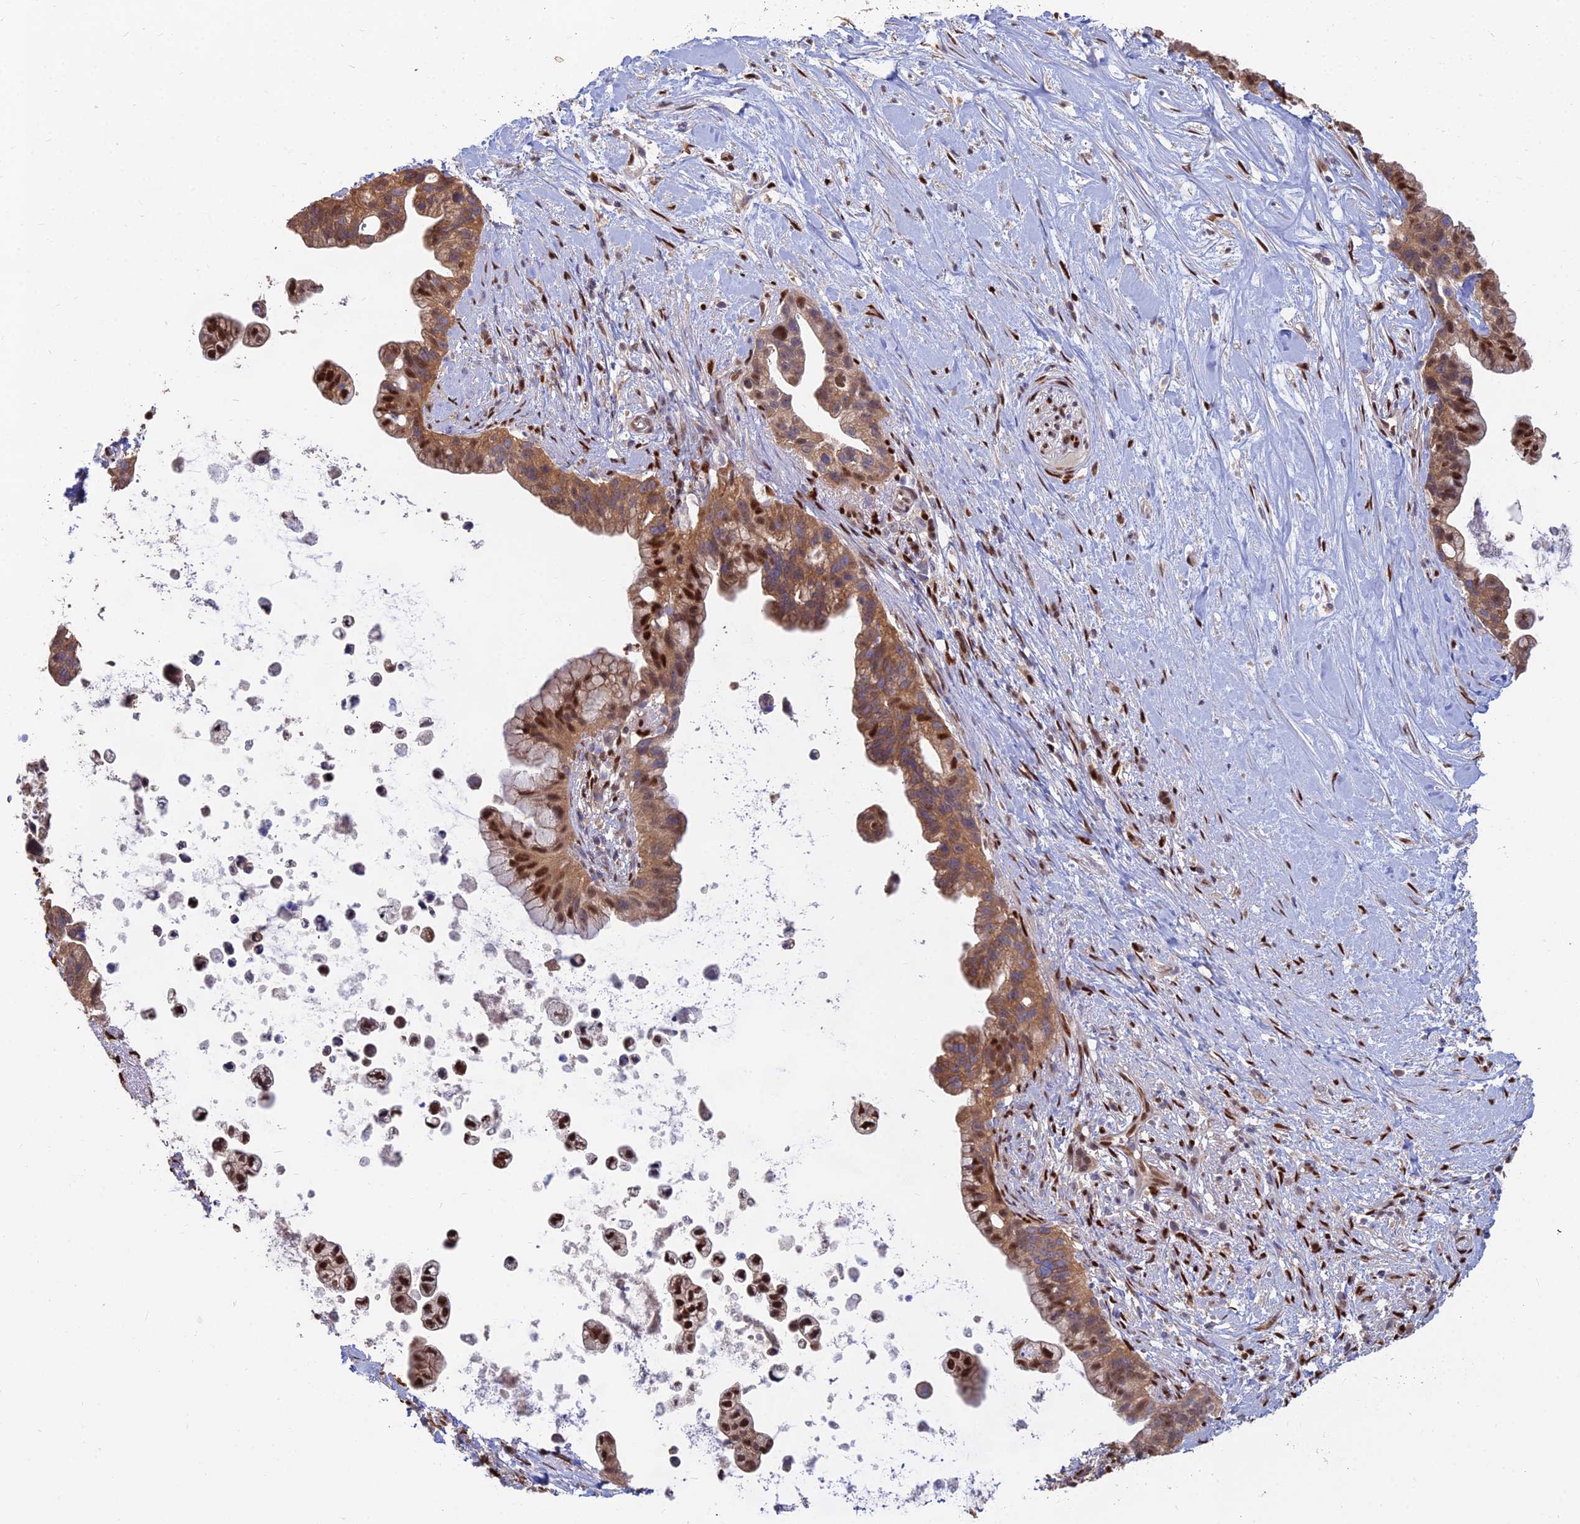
{"staining": {"intensity": "moderate", "quantity": ">75%", "location": "cytoplasmic/membranous,nuclear"}, "tissue": "pancreatic cancer", "cell_type": "Tumor cells", "image_type": "cancer", "snomed": [{"axis": "morphology", "description": "Adenocarcinoma, NOS"}, {"axis": "topography", "description": "Pancreas"}], "caption": "Protein expression analysis of human adenocarcinoma (pancreatic) reveals moderate cytoplasmic/membranous and nuclear staining in about >75% of tumor cells.", "gene": "DNPEP", "patient": {"sex": "female", "age": 83}}